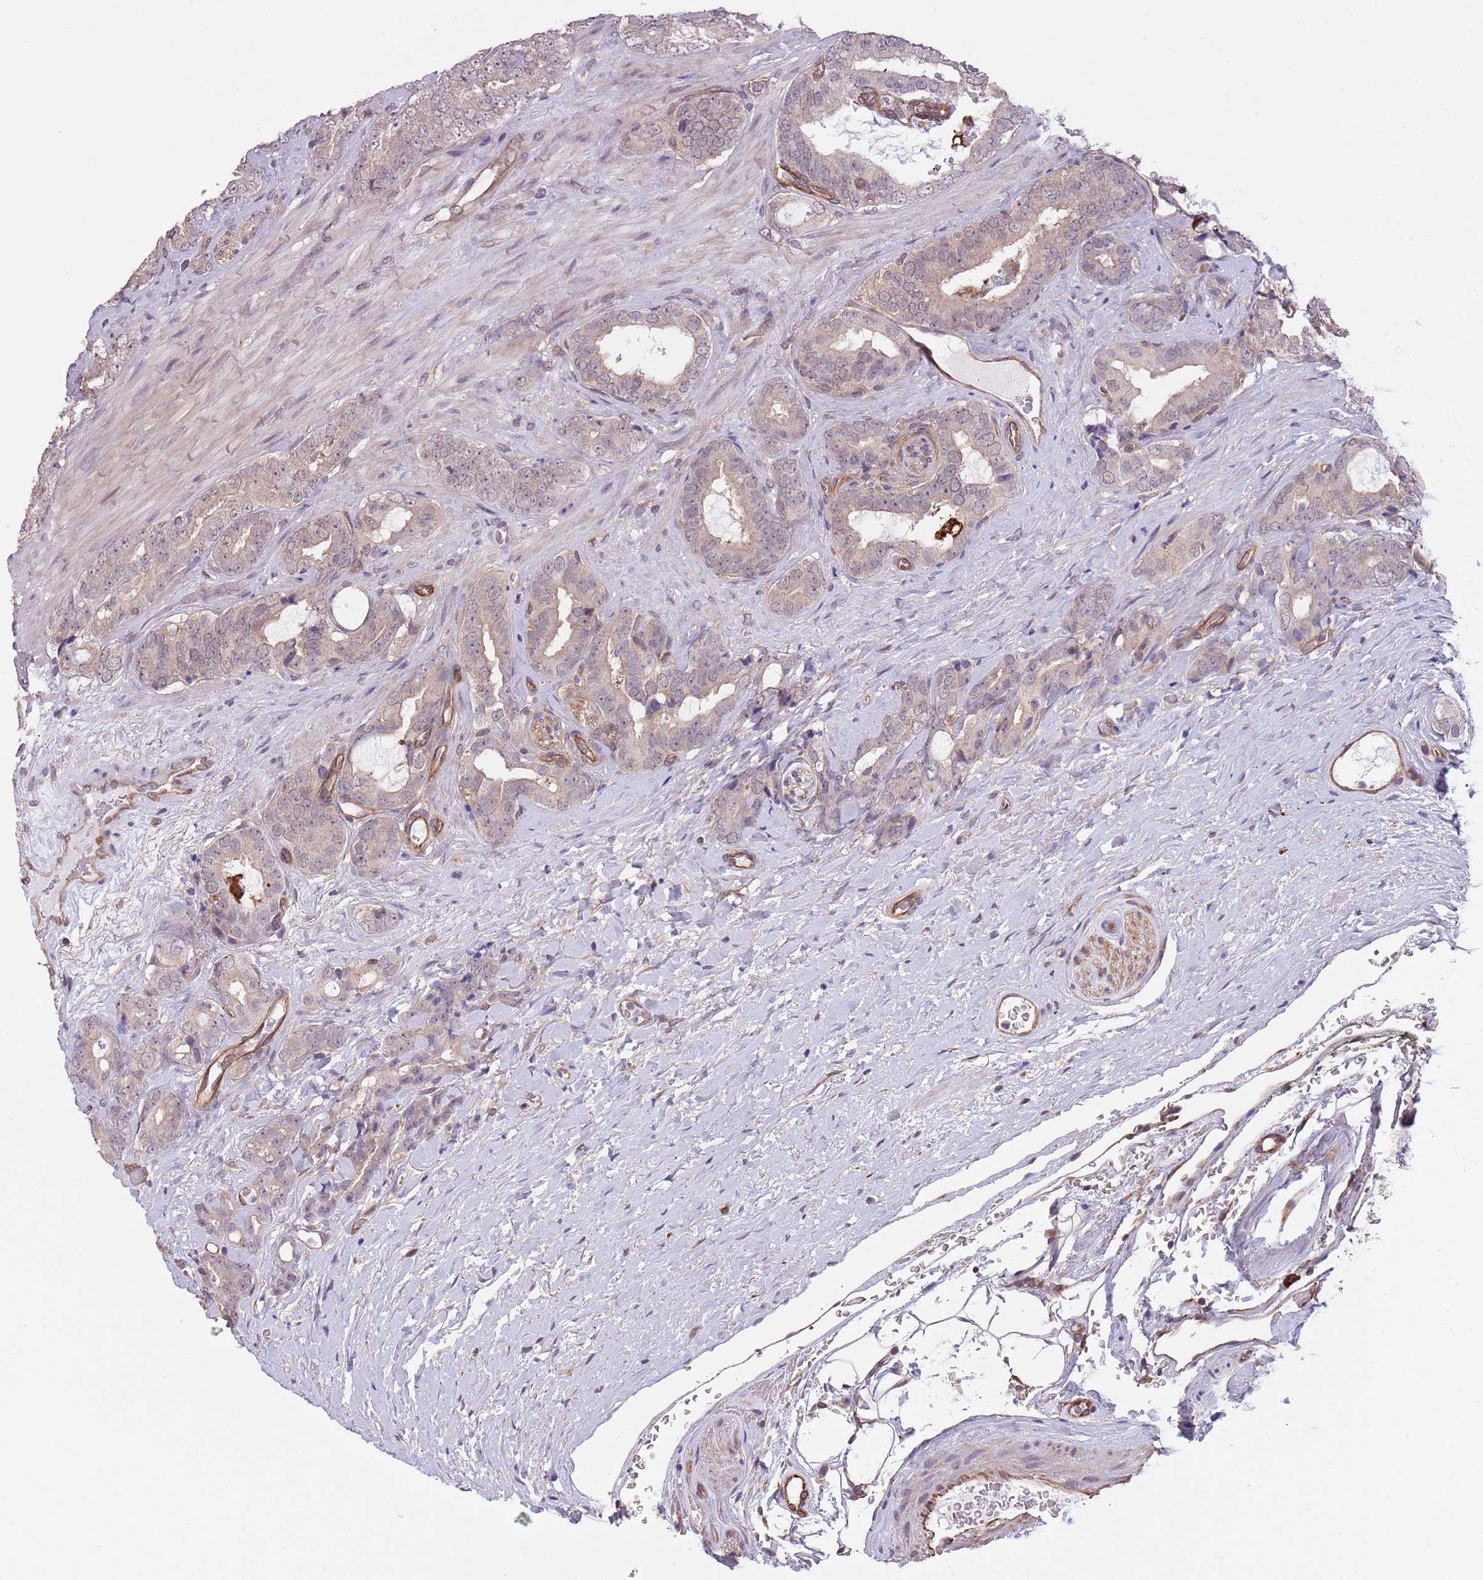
{"staining": {"intensity": "weak", "quantity": "<25%", "location": "cytoplasmic/membranous"}, "tissue": "prostate cancer", "cell_type": "Tumor cells", "image_type": "cancer", "snomed": [{"axis": "morphology", "description": "Adenocarcinoma, High grade"}, {"axis": "topography", "description": "Prostate"}], "caption": "Immunohistochemistry of human adenocarcinoma (high-grade) (prostate) demonstrates no positivity in tumor cells. (Brightfield microscopy of DAB (3,3'-diaminobenzidine) immunohistochemistry at high magnification).", "gene": "CREBZF", "patient": {"sex": "male", "age": 71}}